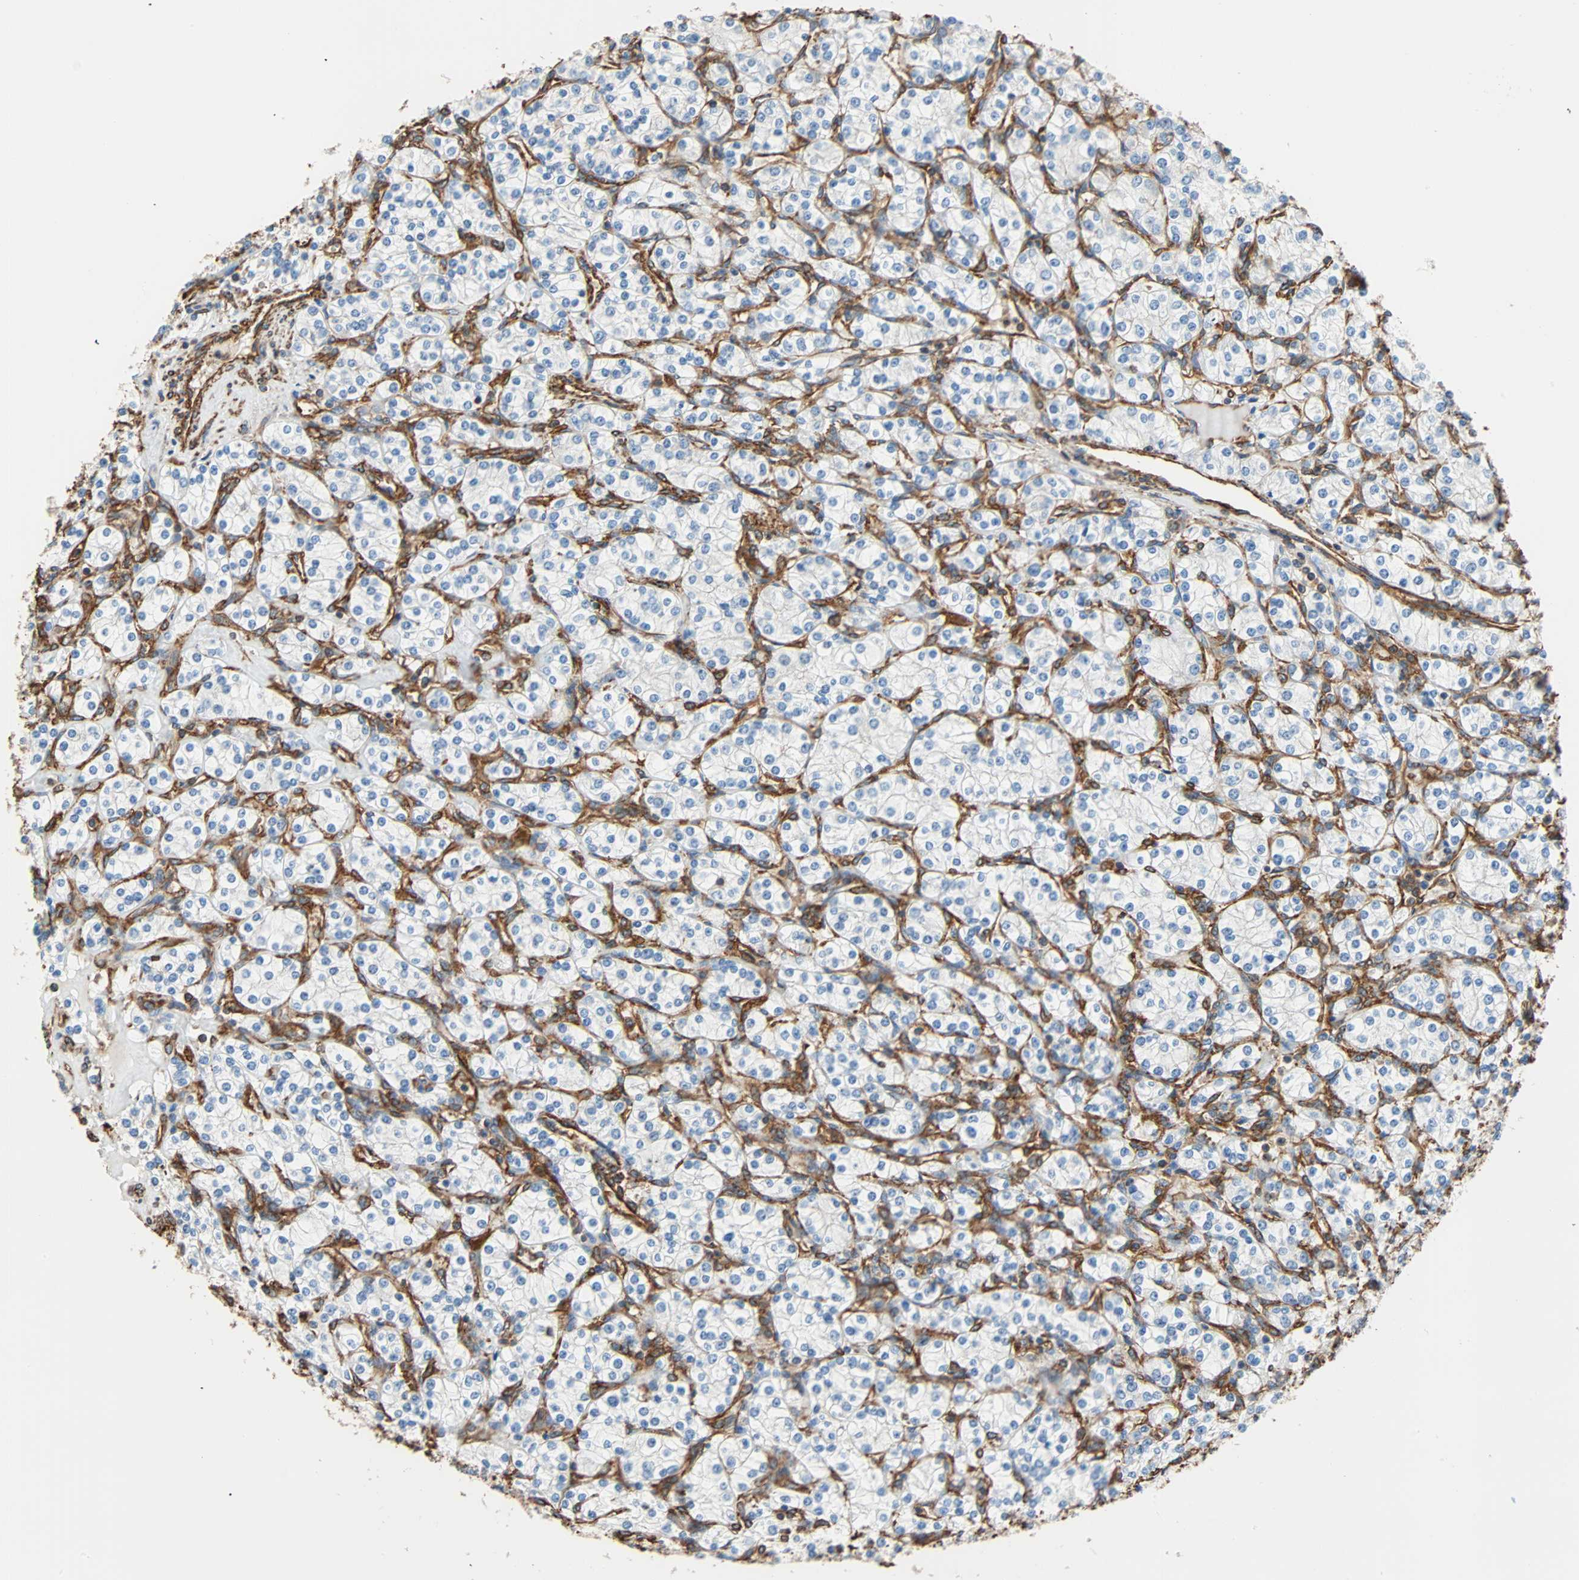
{"staining": {"intensity": "negative", "quantity": "none", "location": "none"}, "tissue": "renal cancer", "cell_type": "Tumor cells", "image_type": "cancer", "snomed": [{"axis": "morphology", "description": "Adenocarcinoma, NOS"}, {"axis": "topography", "description": "Kidney"}], "caption": "The photomicrograph reveals no significant positivity in tumor cells of renal cancer.", "gene": "GALNT10", "patient": {"sex": "male", "age": 77}}